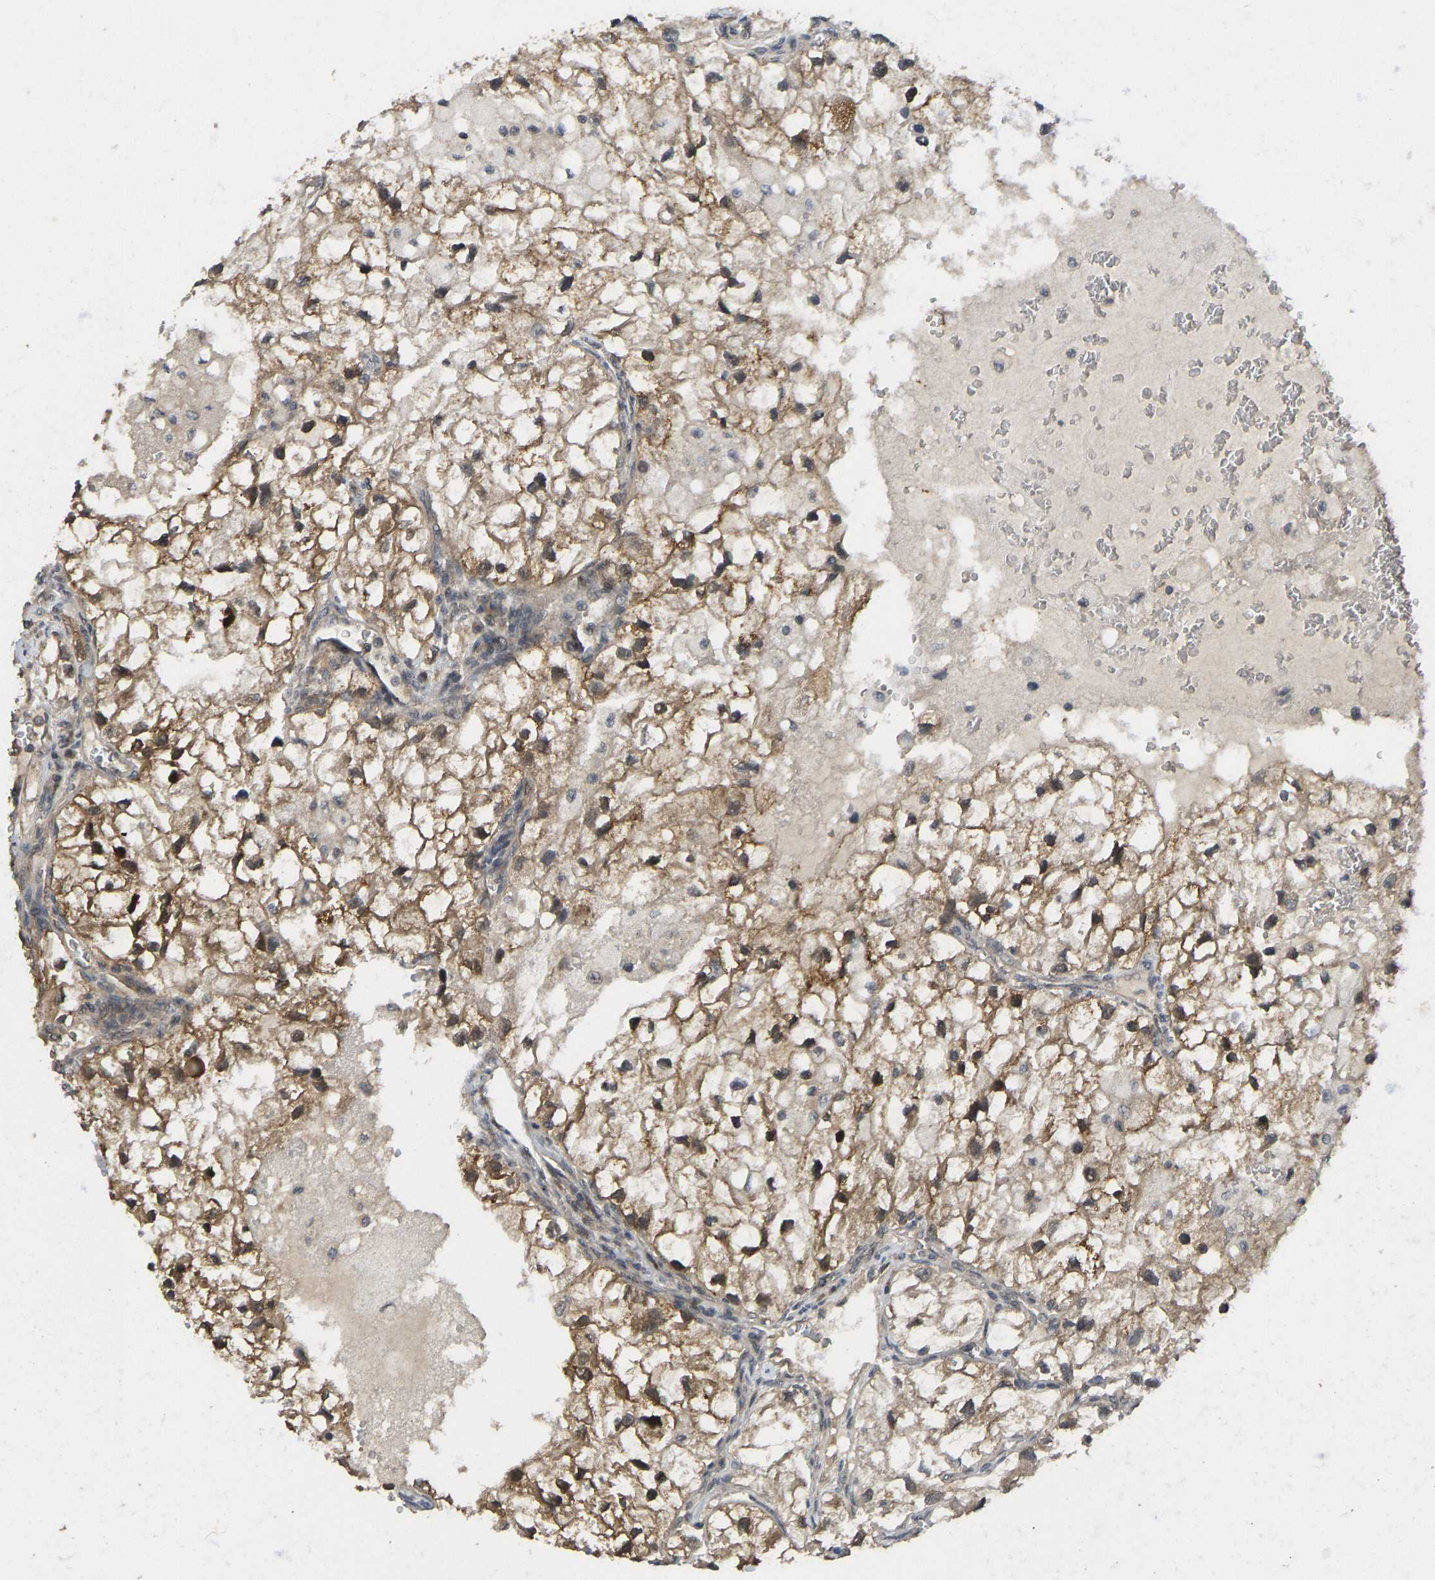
{"staining": {"intensity": "moderate", "quantity": ">75%", "location": "cytoplasmic/membranous"}, "tissue": "renal cancer", "cell_type": "Tumor cells", "image_type": "cancer", "snomed": [{"axis": "morphology", "description": "Adenocarcinoma, NOS"}, {"axis": "topography", "description": "Kidney"}], "caption": "A photomicrograph of human adenocarcinoma (renal) stained for a protein displays moderate cytoplasmic/membranous brown staining in tumor cells.", "gene": "NDRG3", "patient": {"sex": "female", "age": 70}}